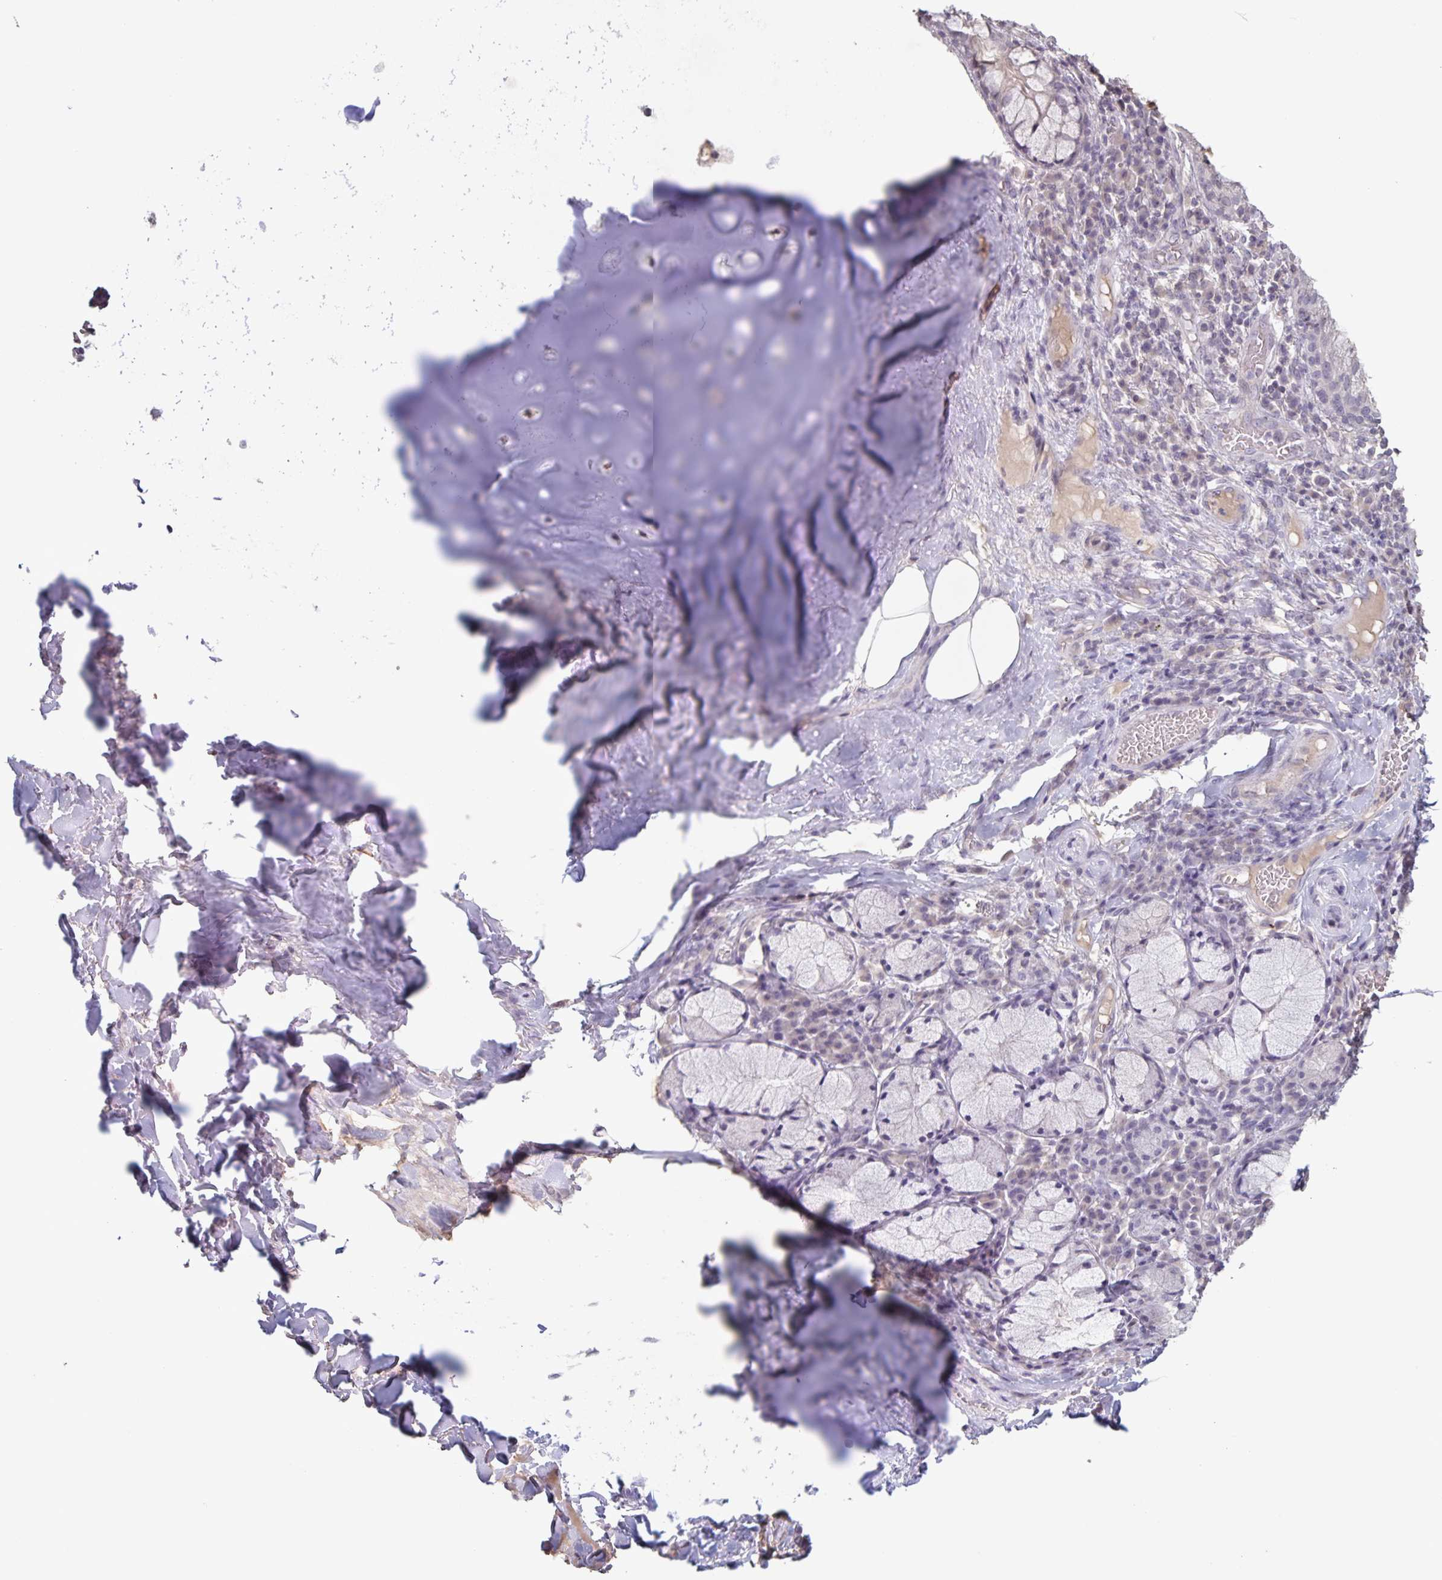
{"staining": {"intensity": "negative", "quantity": "none", "location": "none"}, "tissue": "adipose tissue", "cell_type": "Adipocytes", "image_type": "normal", "snomed": [{"axis": "morphology", "description": "Normal tissue, NOS"}, {"axis": "topography", "description": "Cartilage tissue"}, {"axis": "topography", "description": "Bronchus"}], "caption": "Immunohistochemistry of benign human adipose tissue shows no expression in adipocytes. (DAB (3,3'-diaminobenzidine) IHC, high magnification).", "gene": "INSL5", "patient": {"sex": "male", "age": 56}}